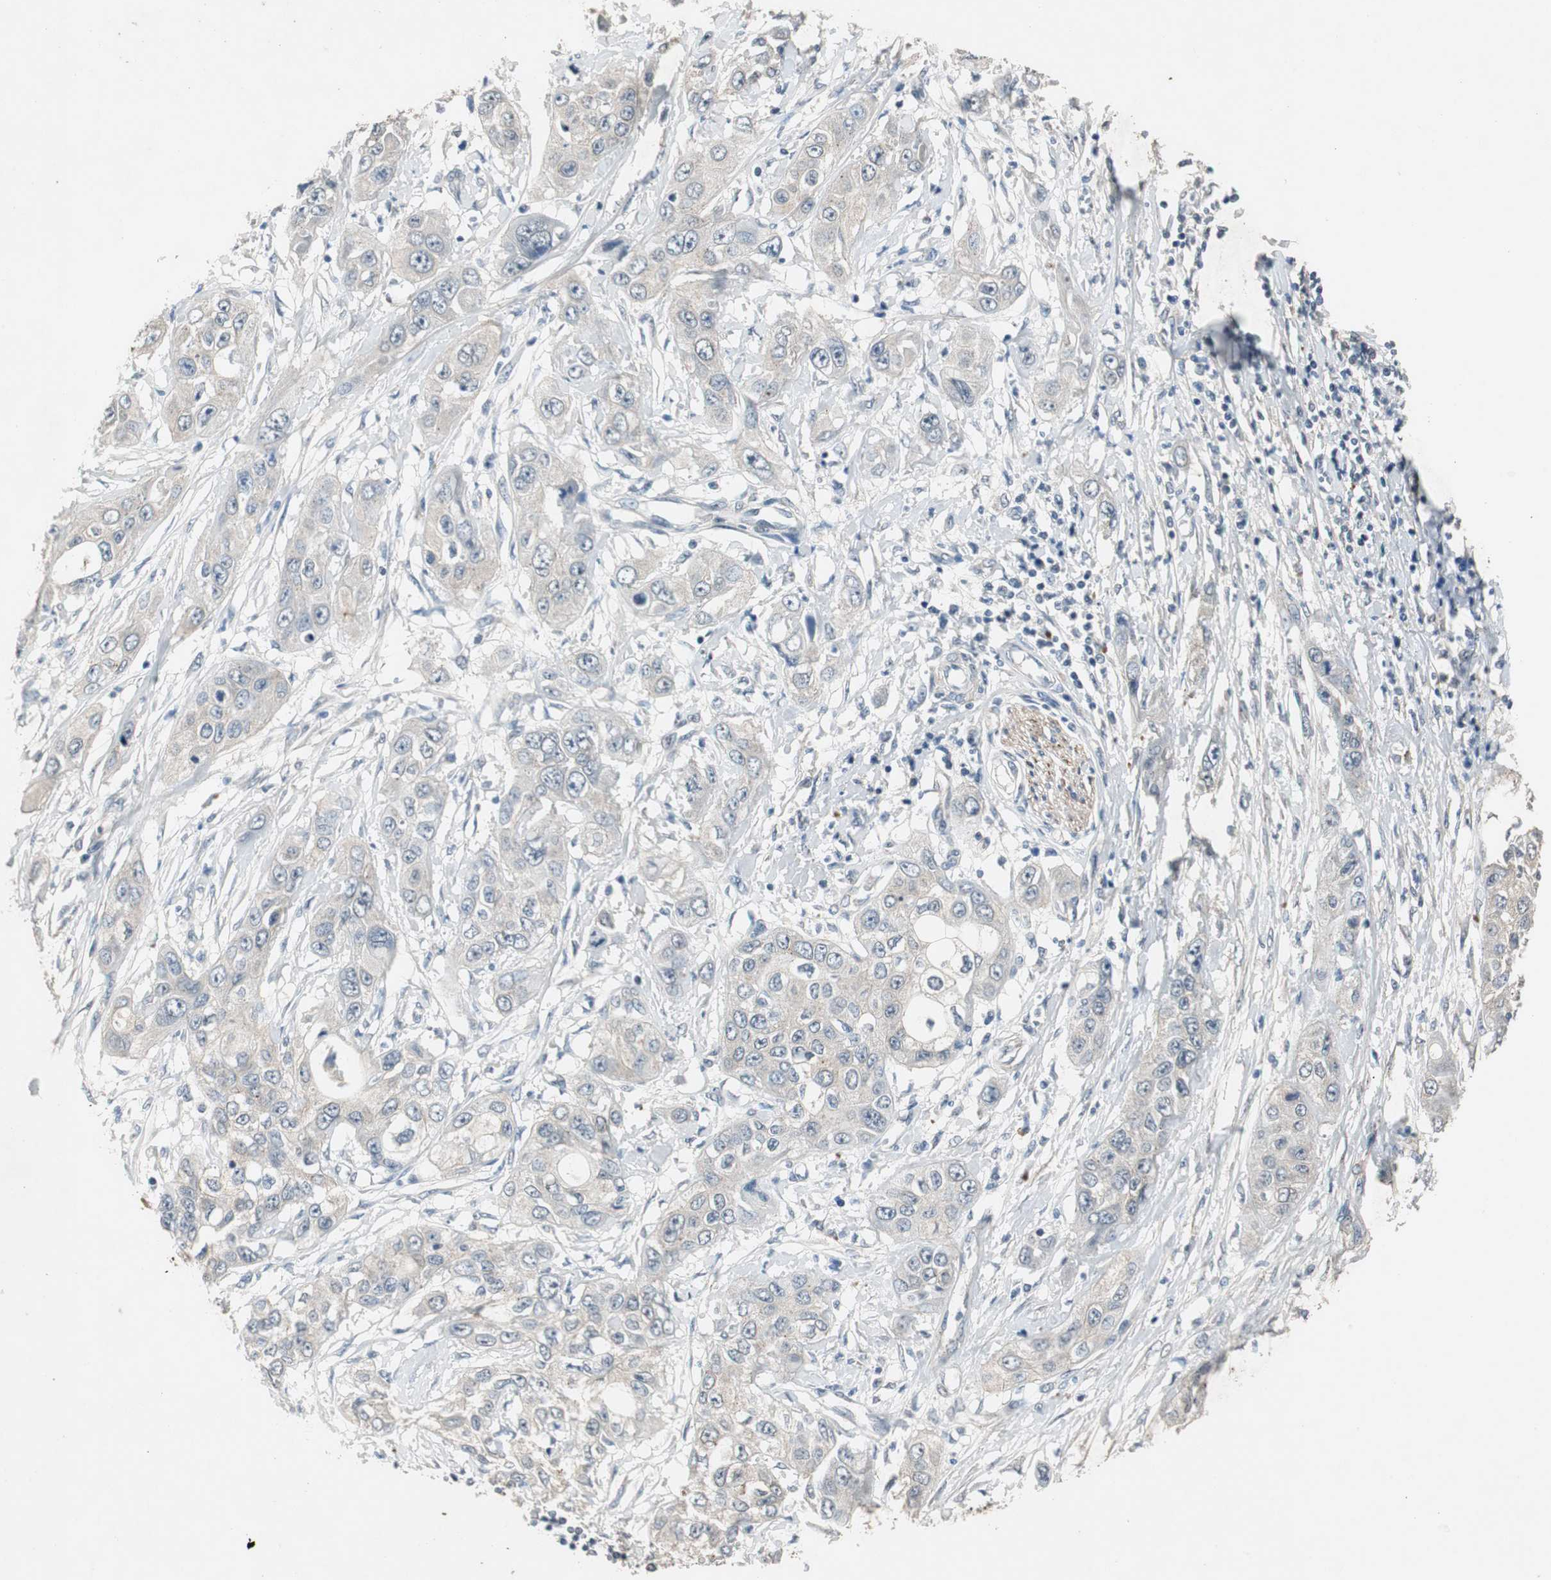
{"staining": {"intensity": "negative", "quantity": "none", "location": "none"}, "tissue": "pancreatic cancer", "cell_type": "Tumor cells", "image_type": "cancer", "snomed": [{"axis": "morphology", "description": "Adenocarcinoma, NOS"}, {"axis": "topography", "description": "Pancreas"}], "caption": "There is no significant positivity in tumor cells of adenocarcinoma (pancreatic).", "gene": "PTPRN2", "patient": {"sex": "female", "age": 70}}